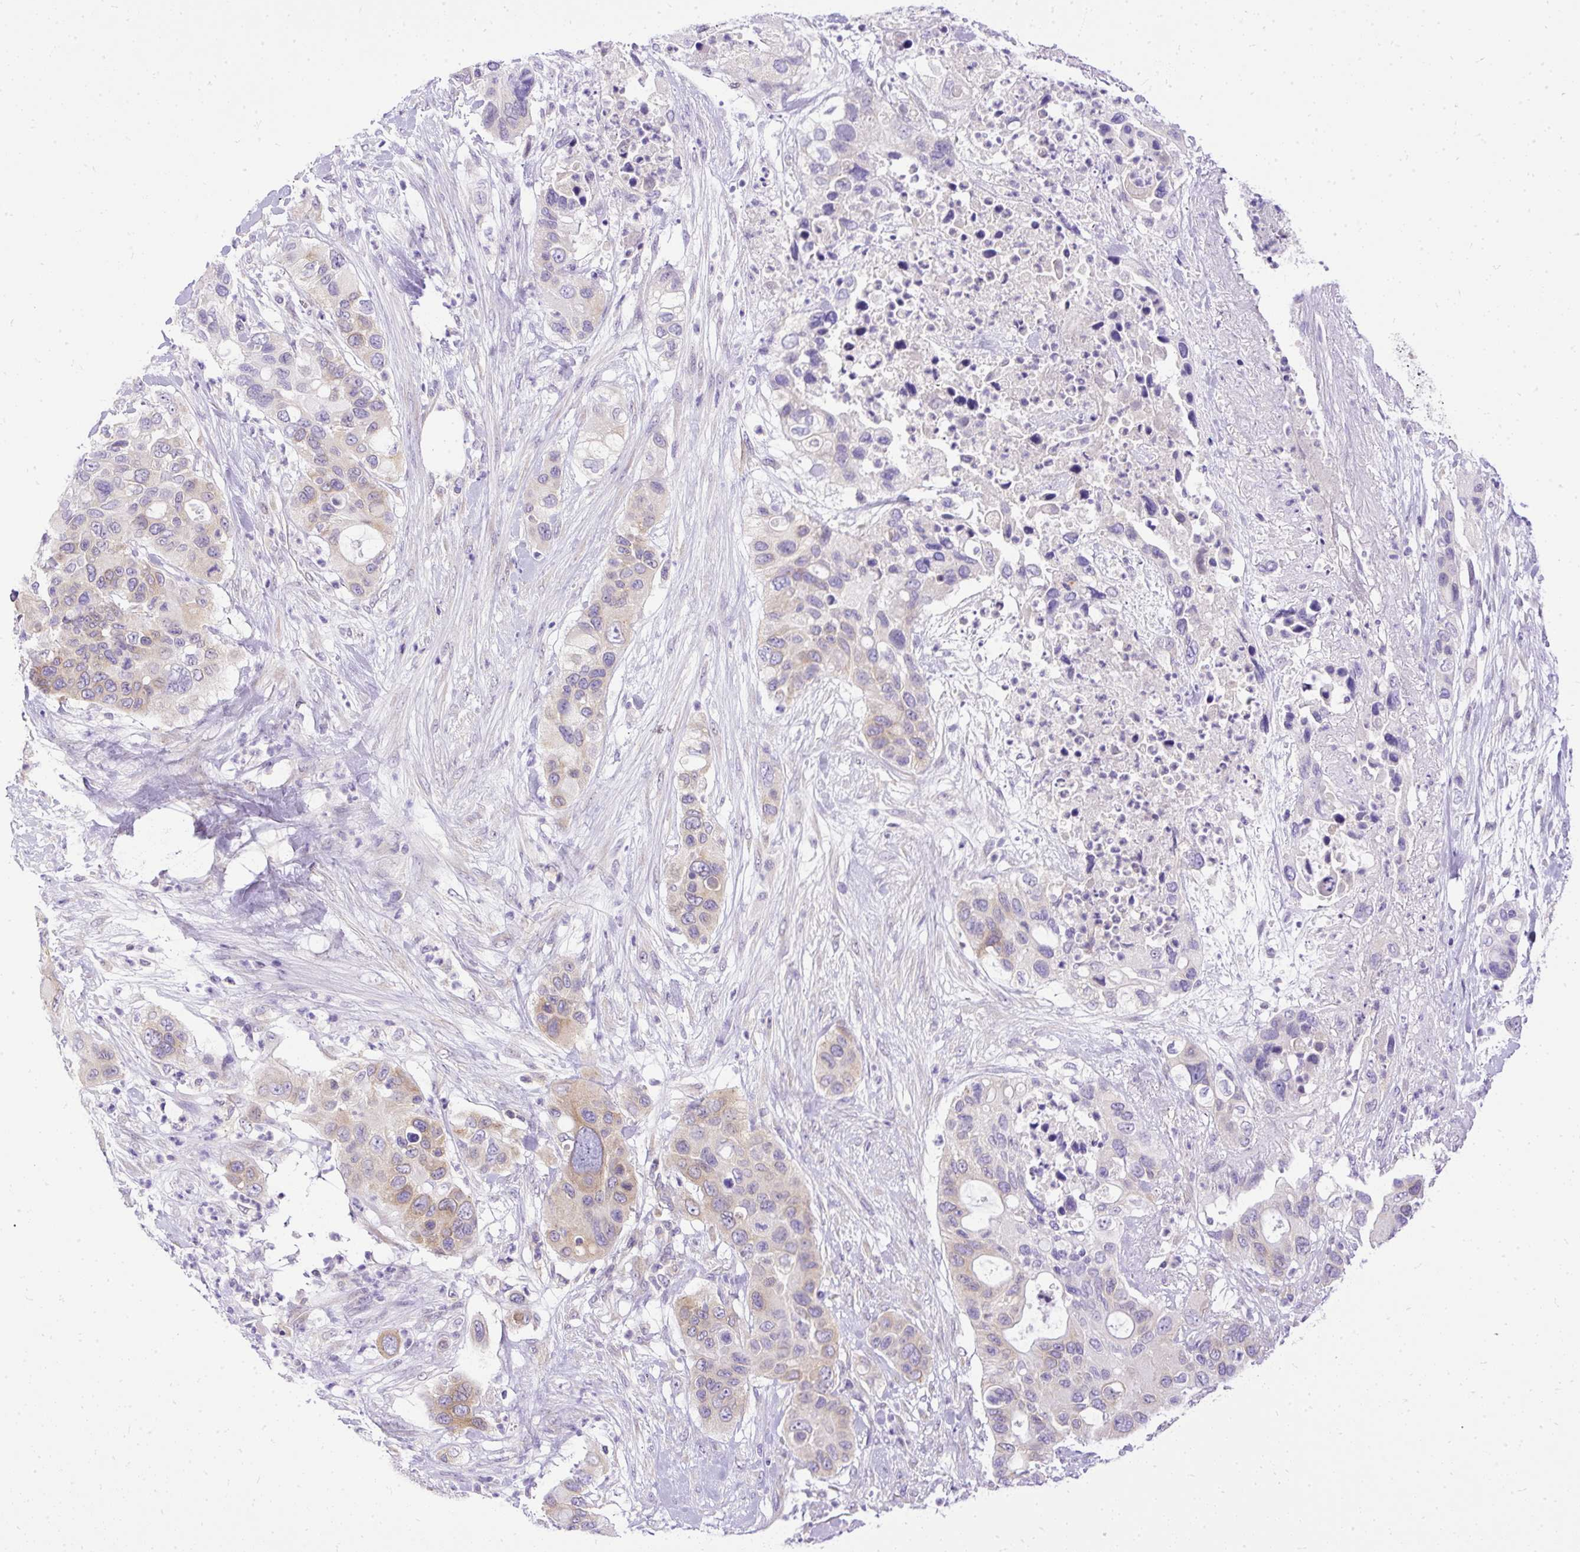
{"staining": {"intensity": "weak", "quantity": "25%-75%", "location": "cytoplasmic/membranous"}, "tissue": "pancreatic cancer", "cell_type": "Tumor cells", "image_type": "cancer", "snomed": [{"axis": "morphology", "description": "Adenocarcinoma, NOS"}, {"axis": "topography", "description": "Pancreas"}], "caption": "The photomicrograph shows immunohistochemical staining of pancreatic cancer. There is weak cytoplasmic/membranous positivity is identified in approximately 25%-75% of tumor cells.", "gene": "AMFR", "patient": {"sex": "female", "age": 71}}